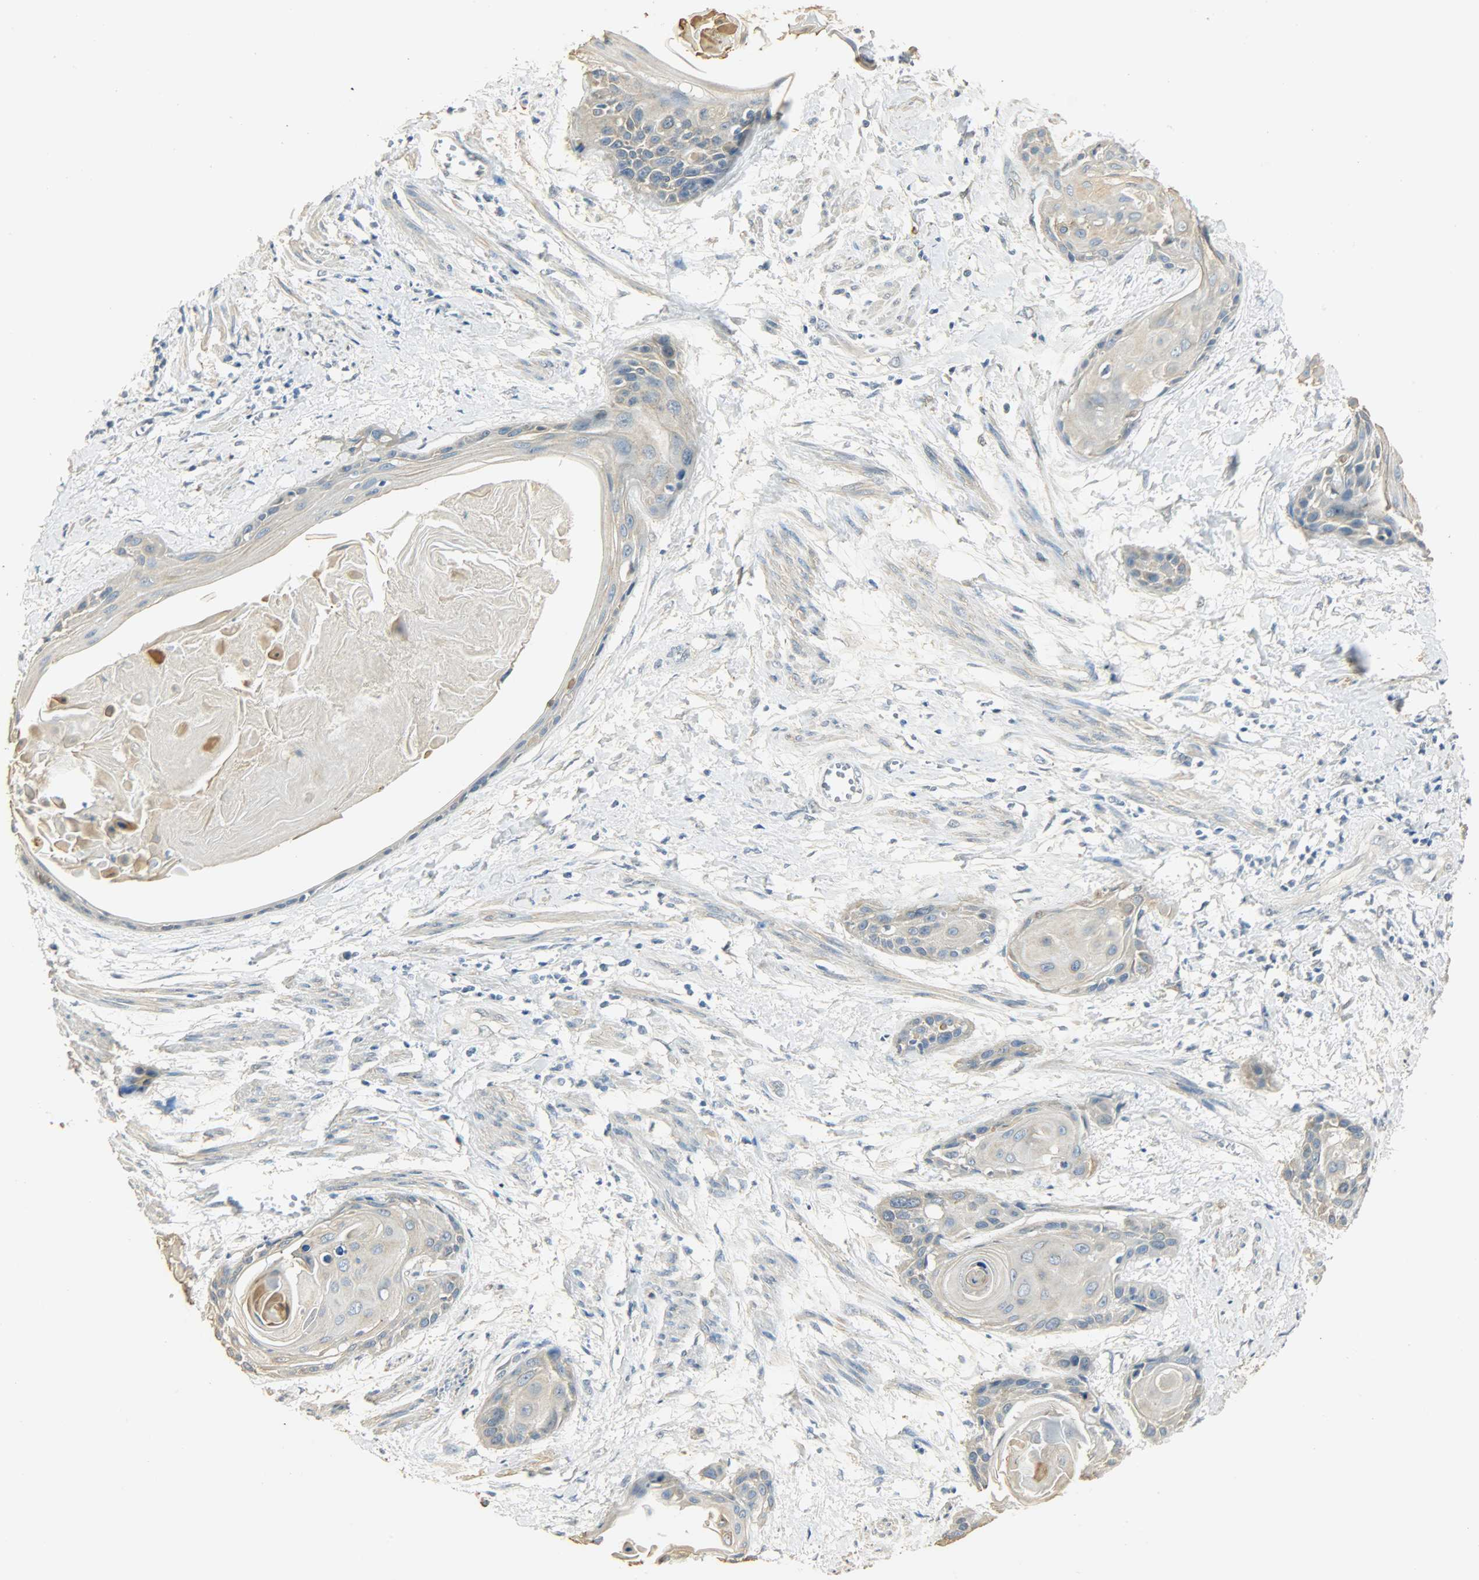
{"staining": {"intensity": "moderate", "quantity": "25%-75%", "location": "cytoplasmic/membranous"}, "tissue": "cervical cancer", "cell_type": "Tumor cells", "image_type": "cancer", "snomed": [{"axis": "morphology", "description": "Squamous cell carcinoma, NOS"}, {"axis": "topography", "description": "Cervix"}], "caption": "Tumor cells display moderate cytoplasmic/membranous expression in approximately 25%-75% of cells in cervical cancer (squamous cell carcinoma).", "gene": "USP13", "patient": {"sex": "female", "age": 57}}